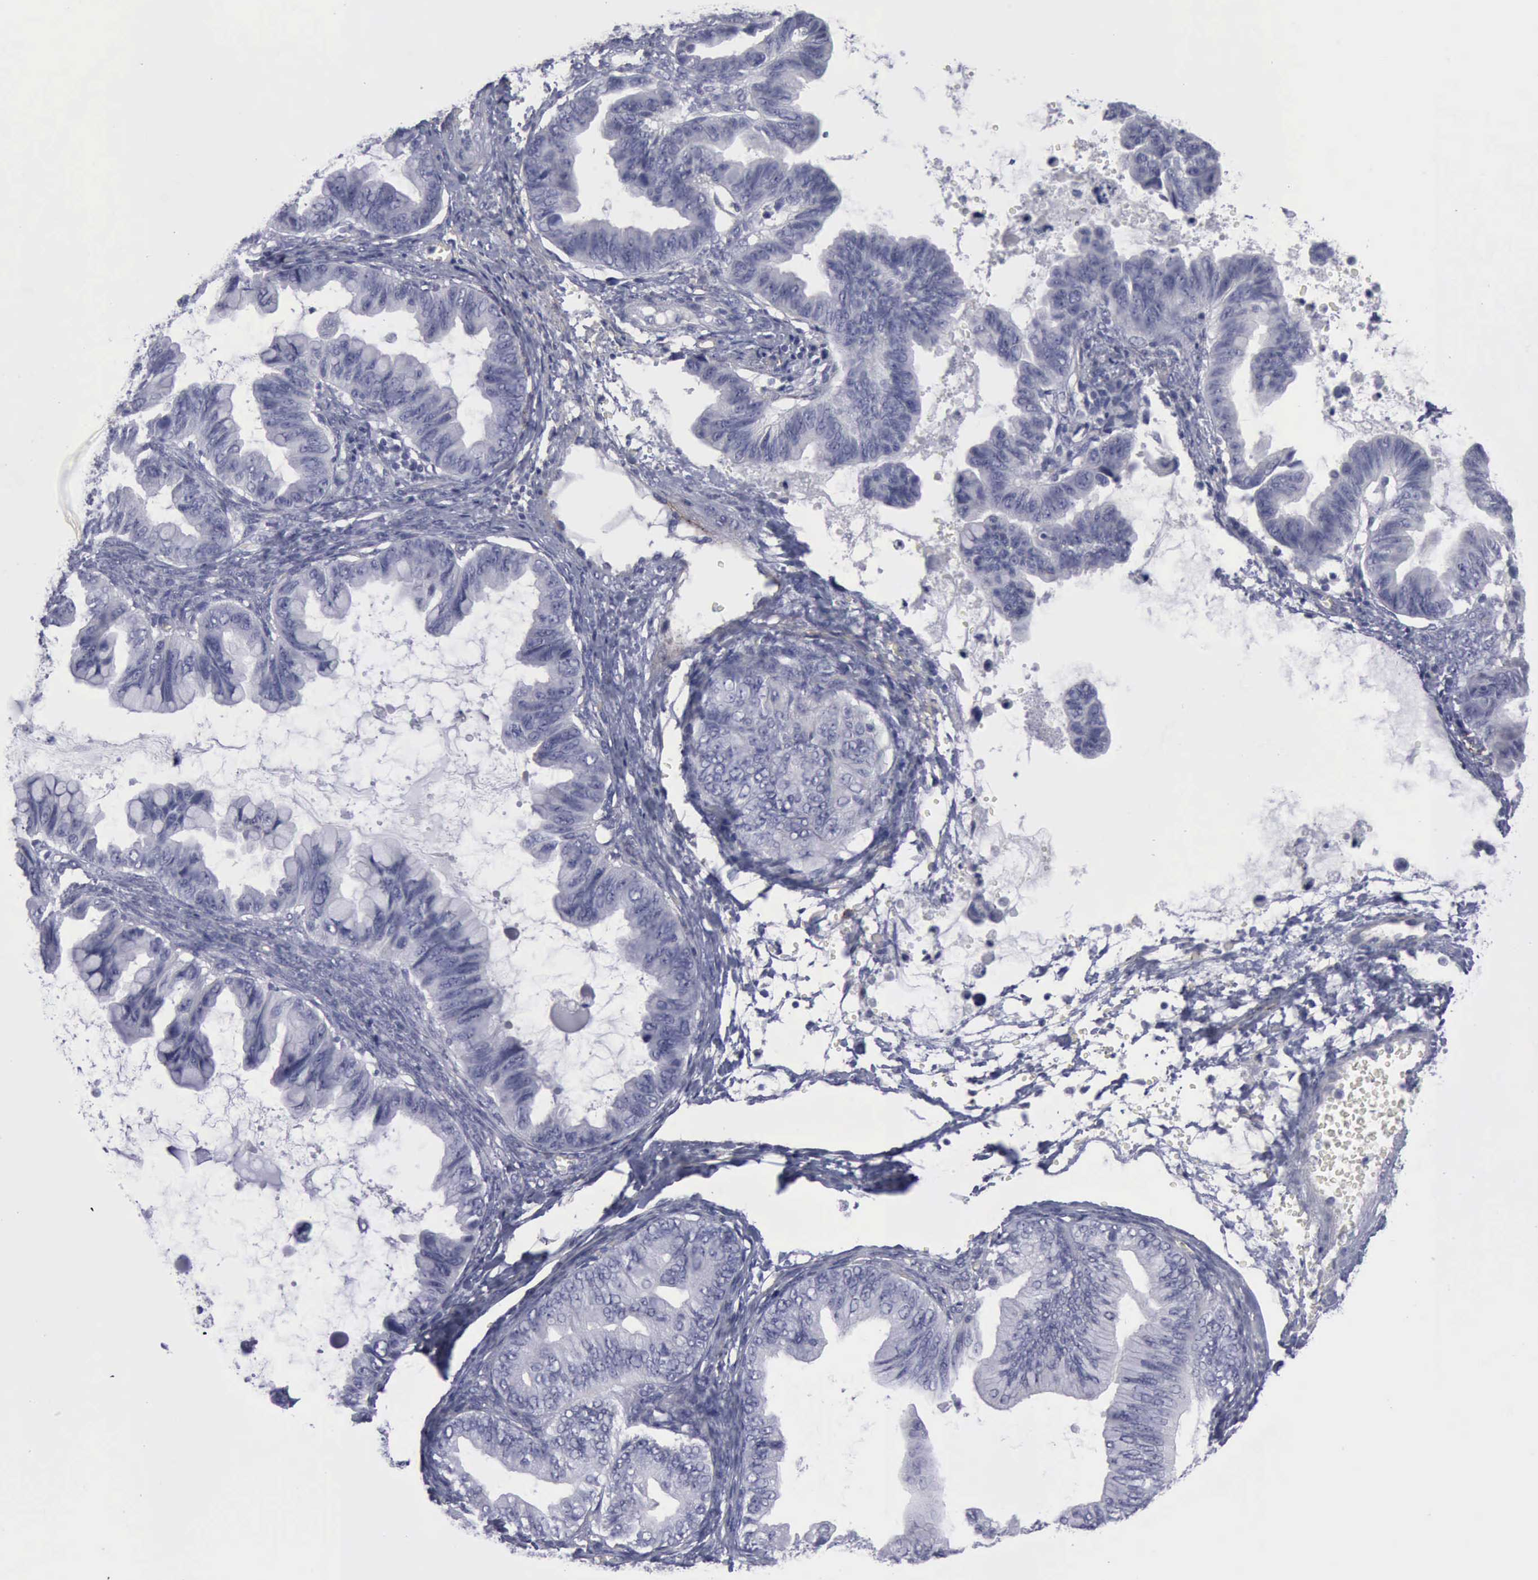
{"staining": {"intensity": "negative", "quantity": "none", "location": "none"}, "tissue": "ovarian cancer", "cell_type": "Tumor cells", "image_type": "cancer", "snomed": [{"axis": "morphology", "description": "Cystadenocarcinoma, mucinous, NOS"}, {"axis": "topography", "description": "Ovary"}], "caption": "Immunohistochemistry of human ovarian mucinous cystadenocarcinoma demonstrates no expression in tumor cells.", "gene": "CDH2", "patient": {"sex": "female", "age": 36}}